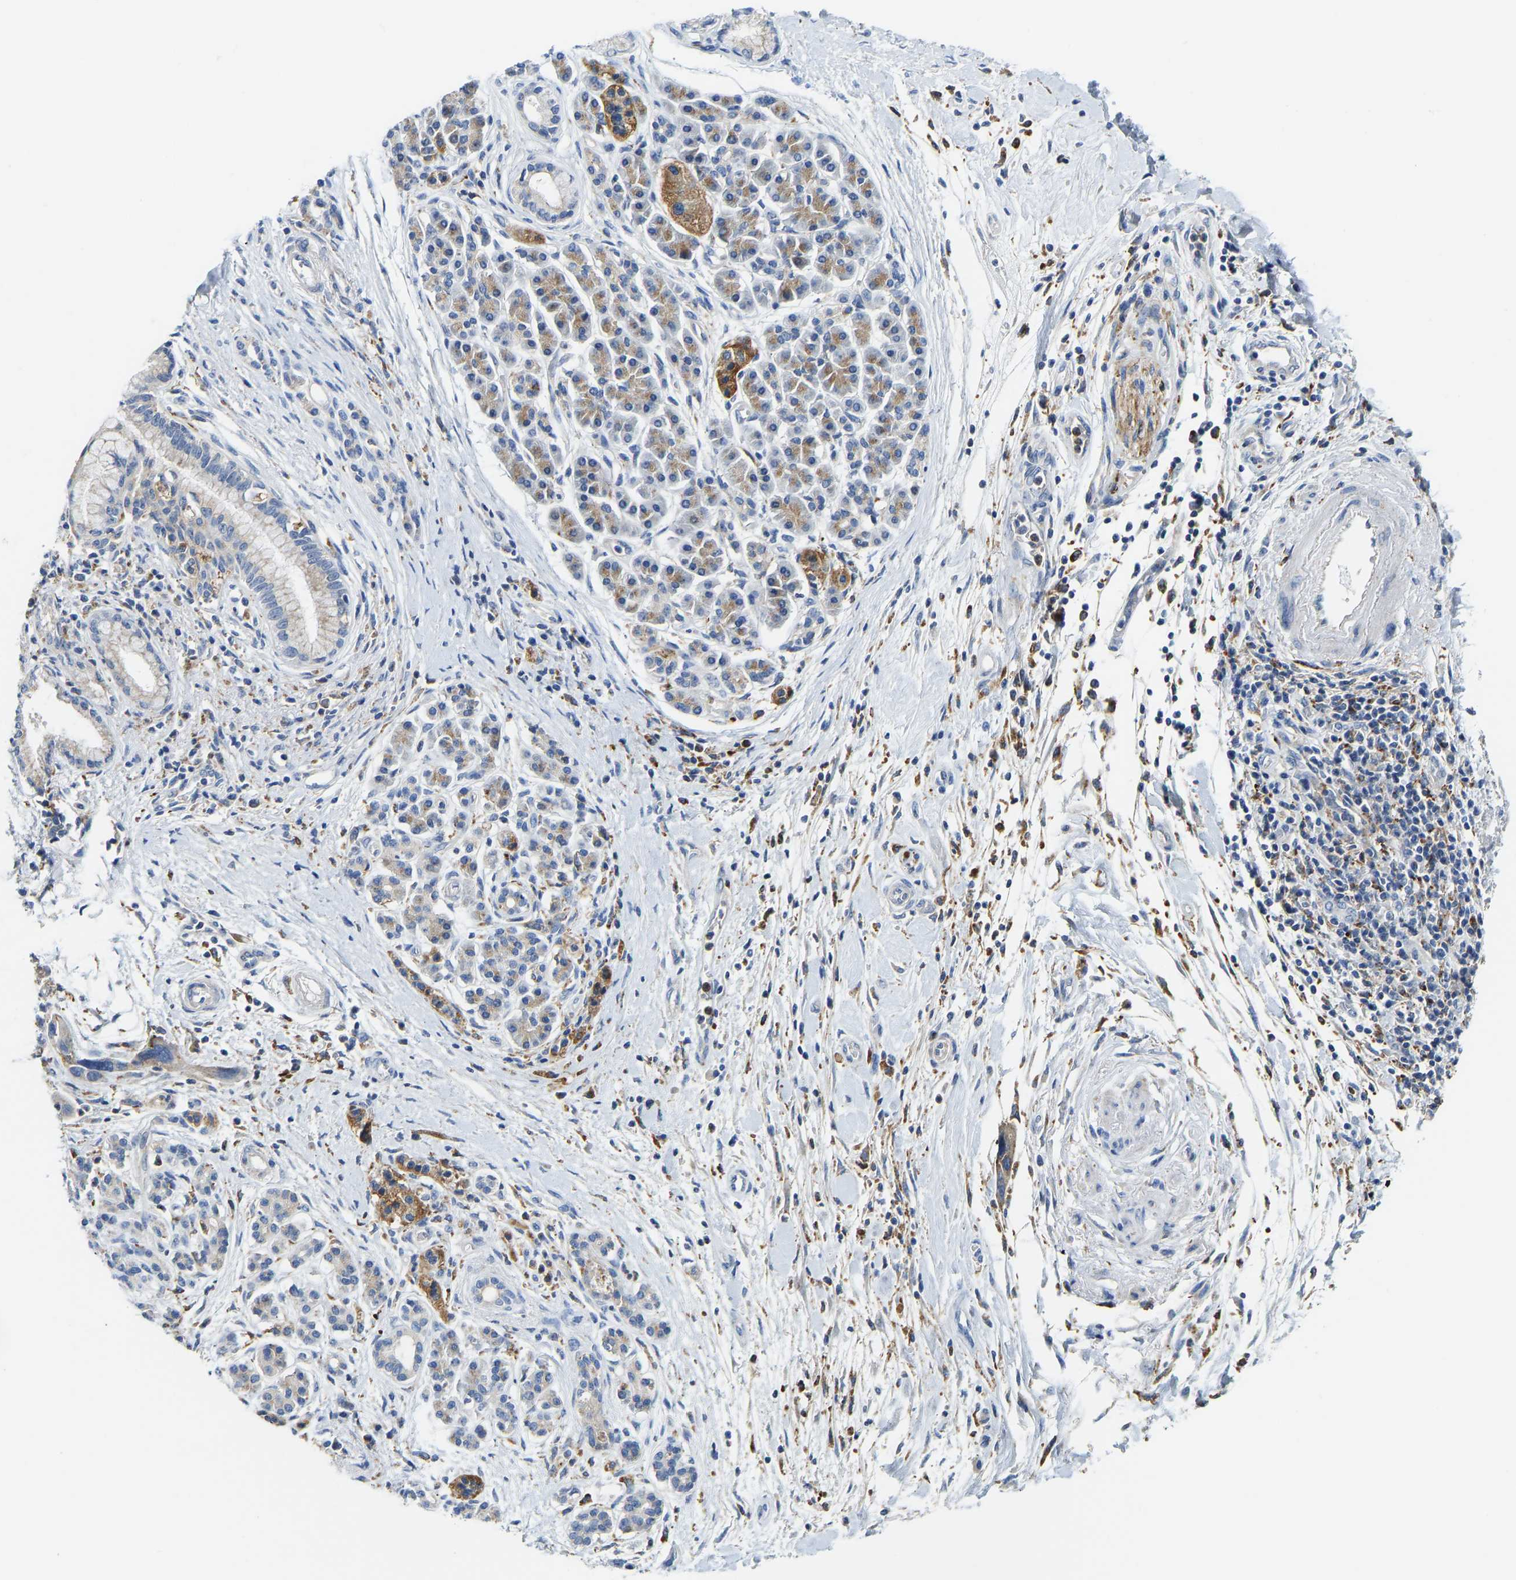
{"staining": {"intensity": "moderate", "quantity": "<25%", "location": "cytoplasmic/membranous"}, "tissue": "pancreatic cancer", "cell_type": "Tumor cells", "image_type": "cancer", "snomed": [{"axis": "morphology", "description": "Normal tissue, NOS"}, {"axis": "morphology", "description": "Adenocarcinoma, NOS"}, {"axis": "topography", "description": "Pancreas"}], "caption": "Pancreatic cancer stained with IHC reveals moderate cytoplasmic/membranous positivity in approximately <25% of tumor cells.", "gene": "ATP6V1E1", "patient": {"sex": "female", "age": 71}}